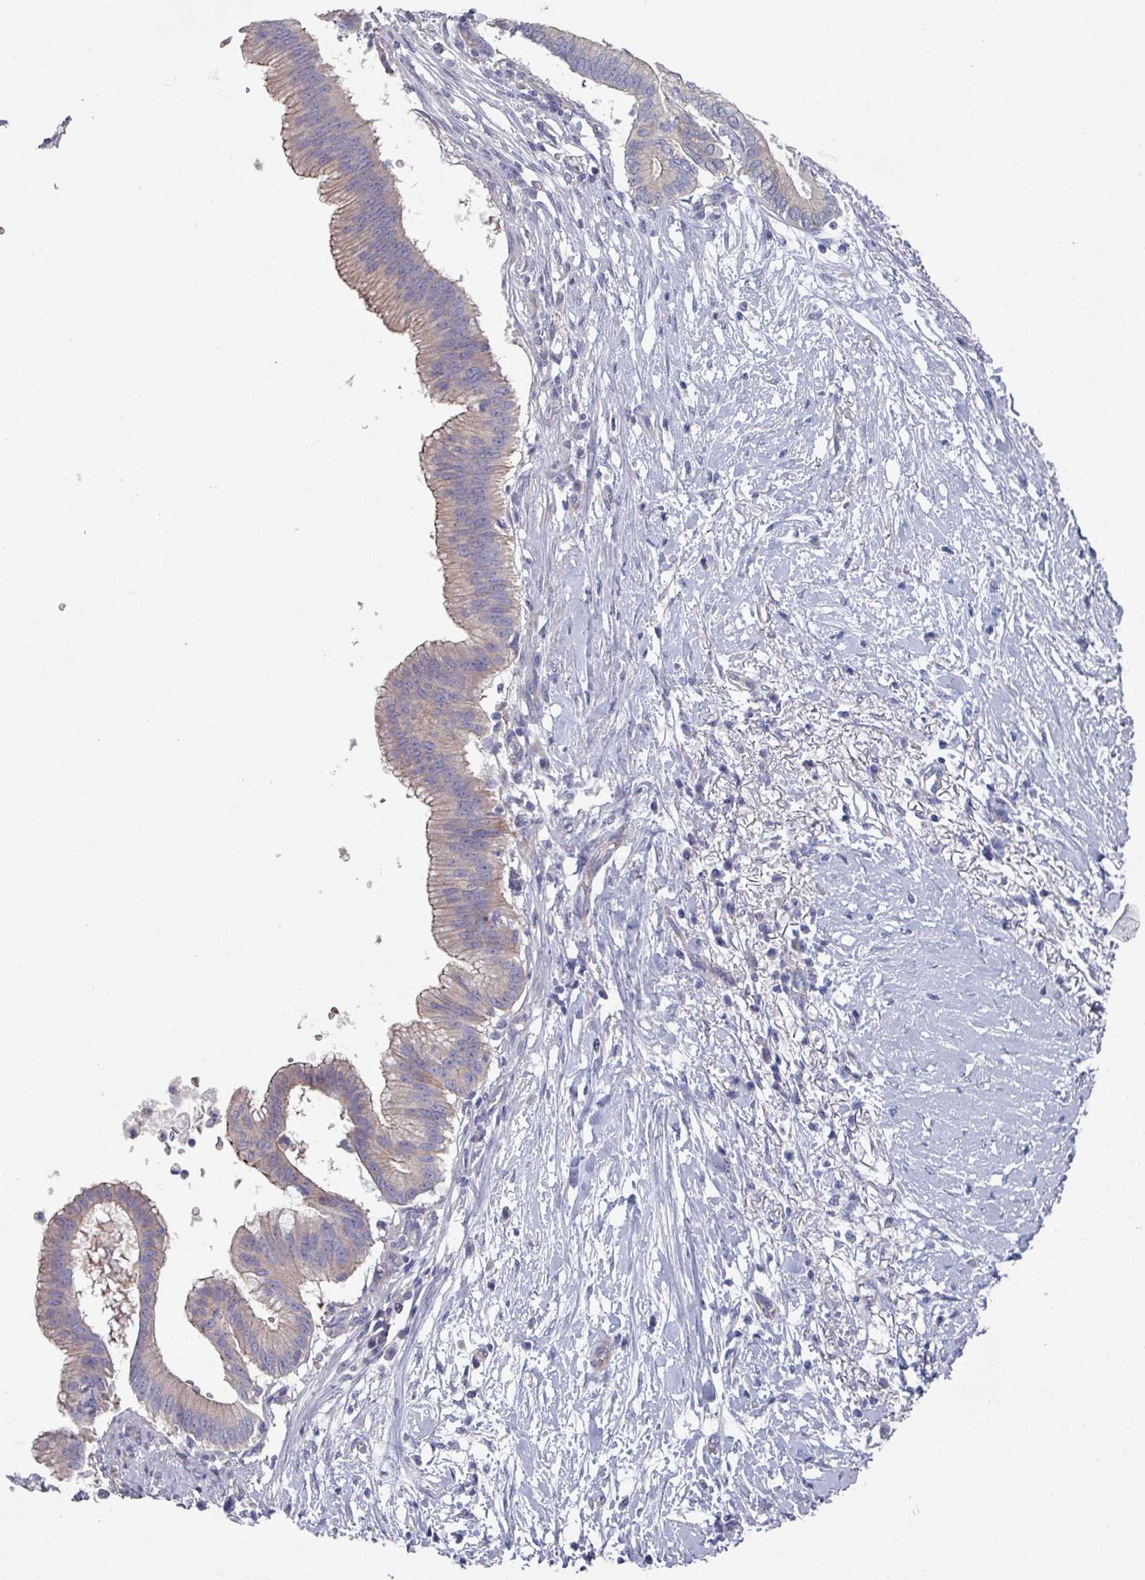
{"staining": {"intensity": "weak", "quantity": "25%-75%", "location": "cytoplasmic/membranous"}, "tissue": "pancreatic cancer", "cell_type": "Tumor cells", "image_type": "cancer", "snomed": [{"axis": "morphology", "description": "Adenocarcinoma, NOS"}, {"axis": "topography", "description": "Pancreas"}], "caption": "The histopathology image demonstrates a brown stain indicating the presence of a protein in the cytoplasmic/membranous of tumor cells in adenocarcinoma (pancreatic).", "gene": "EFL1", "patient": {"sex": "male", "age": 68}}